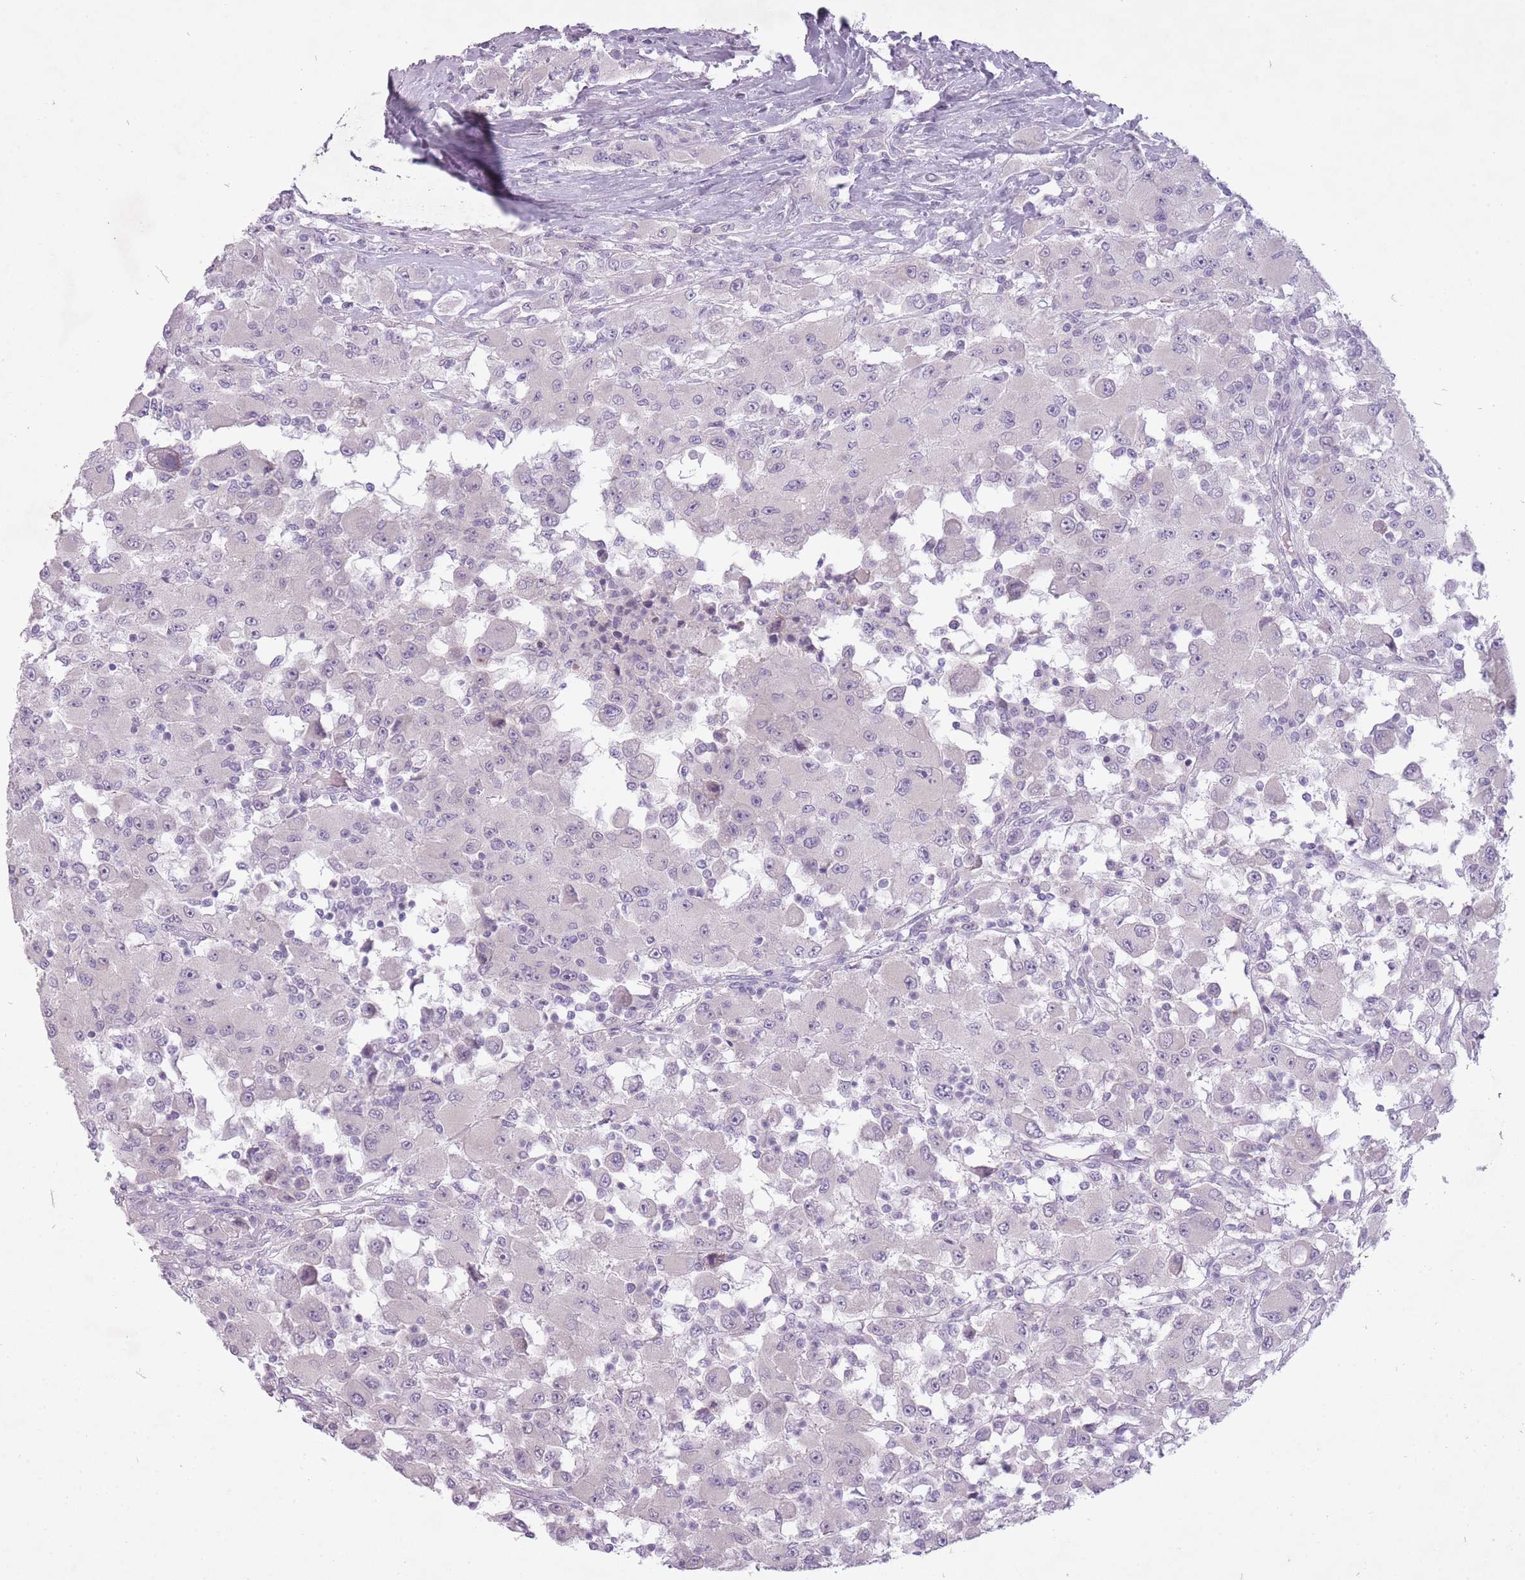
{"staining": {"intensity": "negative", "quantity": "none", "location": "none"}, "tissue": "renal cancer", "cell_type": "Tumor cells", "image_type": "cancer", "snomed": [{"axis": "morphology", "description": "Adenocarcinoma, NOS"}, {"axis": "topography", "description": "Kidney"}], "caption": "Renal cancer was stained to show a protein in brown. There is no significant expression in tumor cells.", "gene": "FAM43B", "patient": {"sex": "female", "age": 67}}